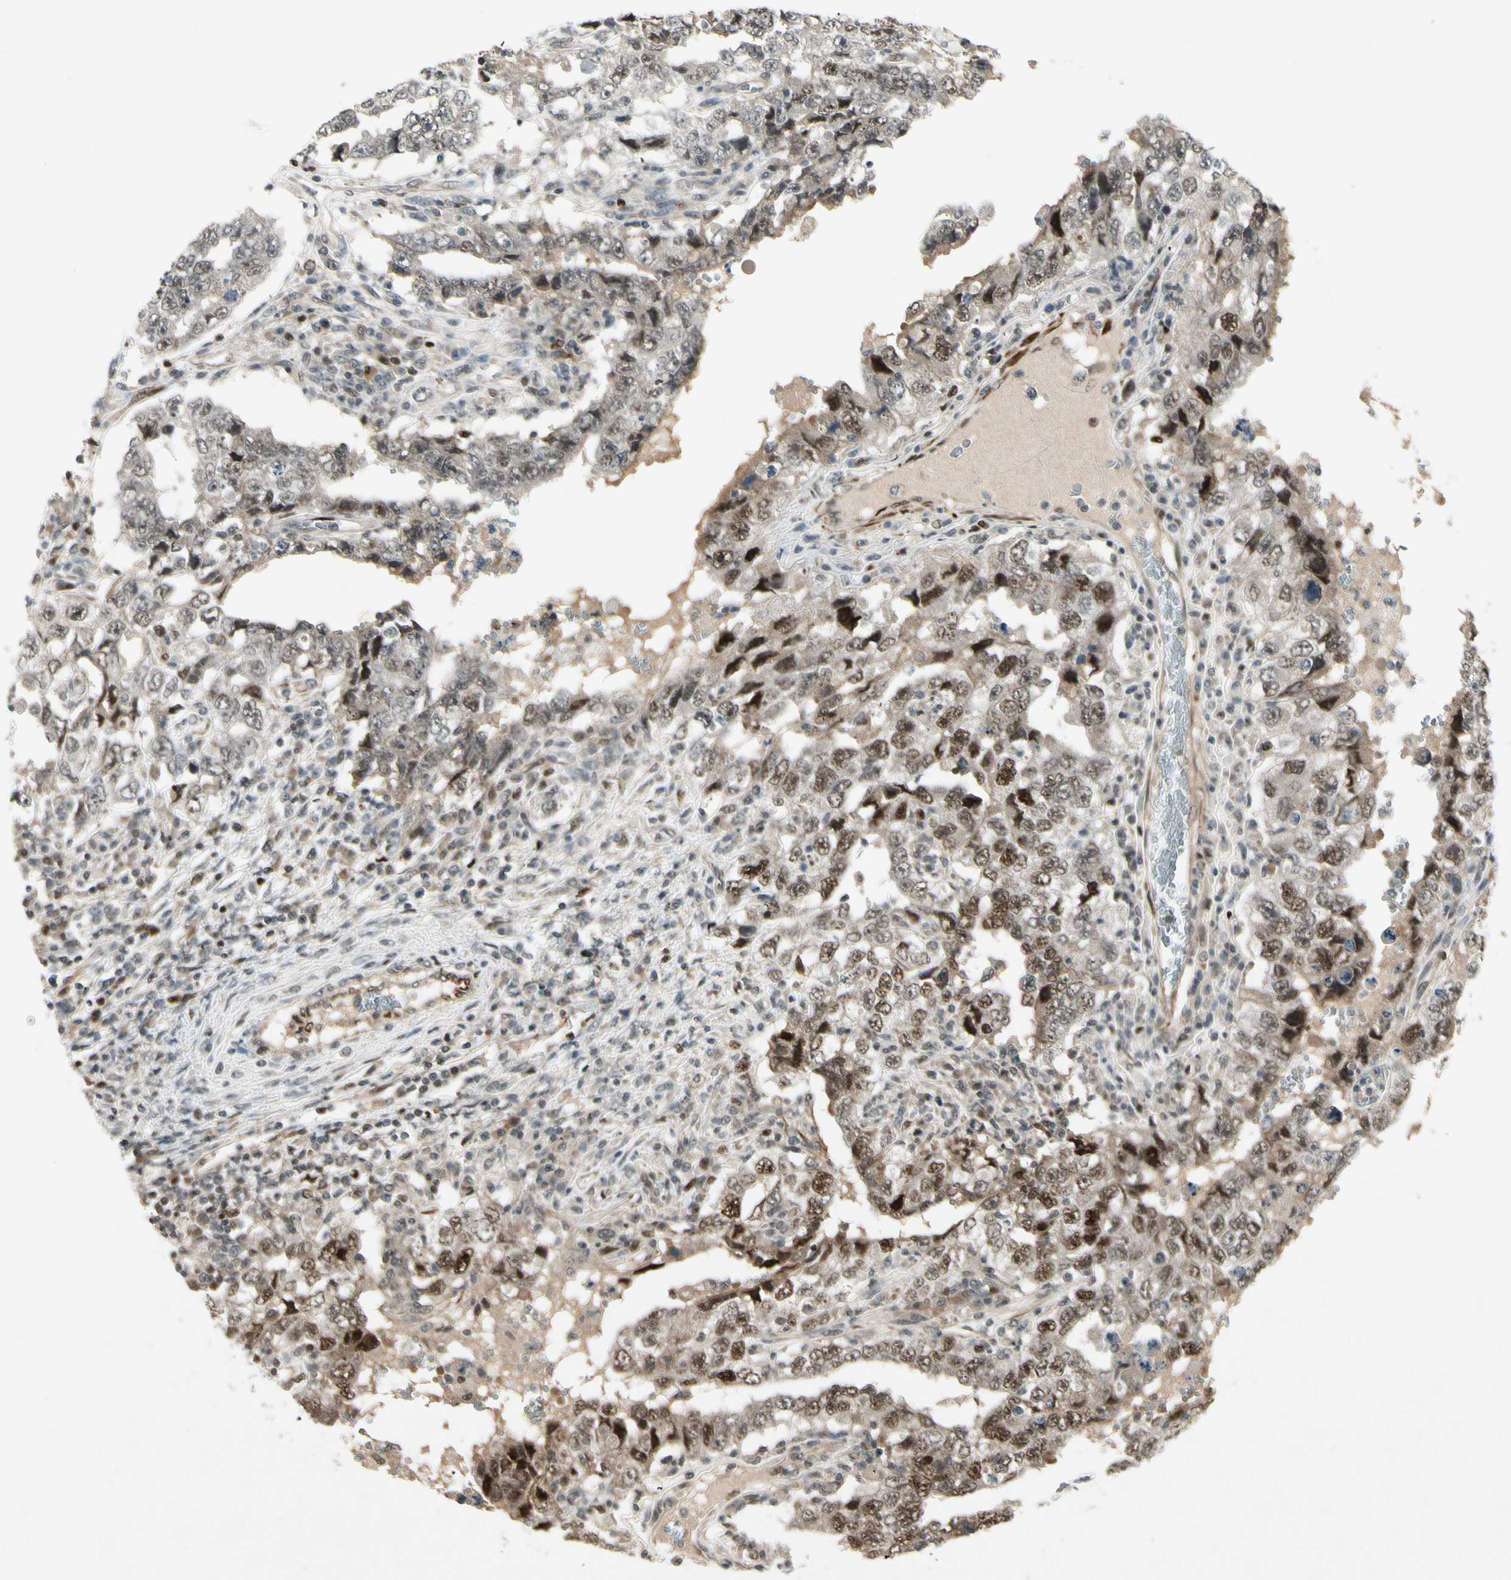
{"staining": {"intensity": "strong", "quantity": "25%-75%", "location": "nuclear"}, "tissue": "testis cancer", "cell_type": "Tumor cells", "image_type": "cancer", "snomed": [{"axis": "morphology", "description": "Carcinoma, Embryonal, NOS"}, {"axis": "topography", "description": "Testis"}], "caption": "Testis embryonal carcinoma tissue demonstrates strong nuclear expression in about 25%-75% of tumor cells (Stains: DAB (3,3'-diaminobenzidine) in brown, nuclei in blue, Microscopy: brightfield microscopy at high magnification).", "gene": "CDK11A", "patient": {"sex": "male", "age": 26}}